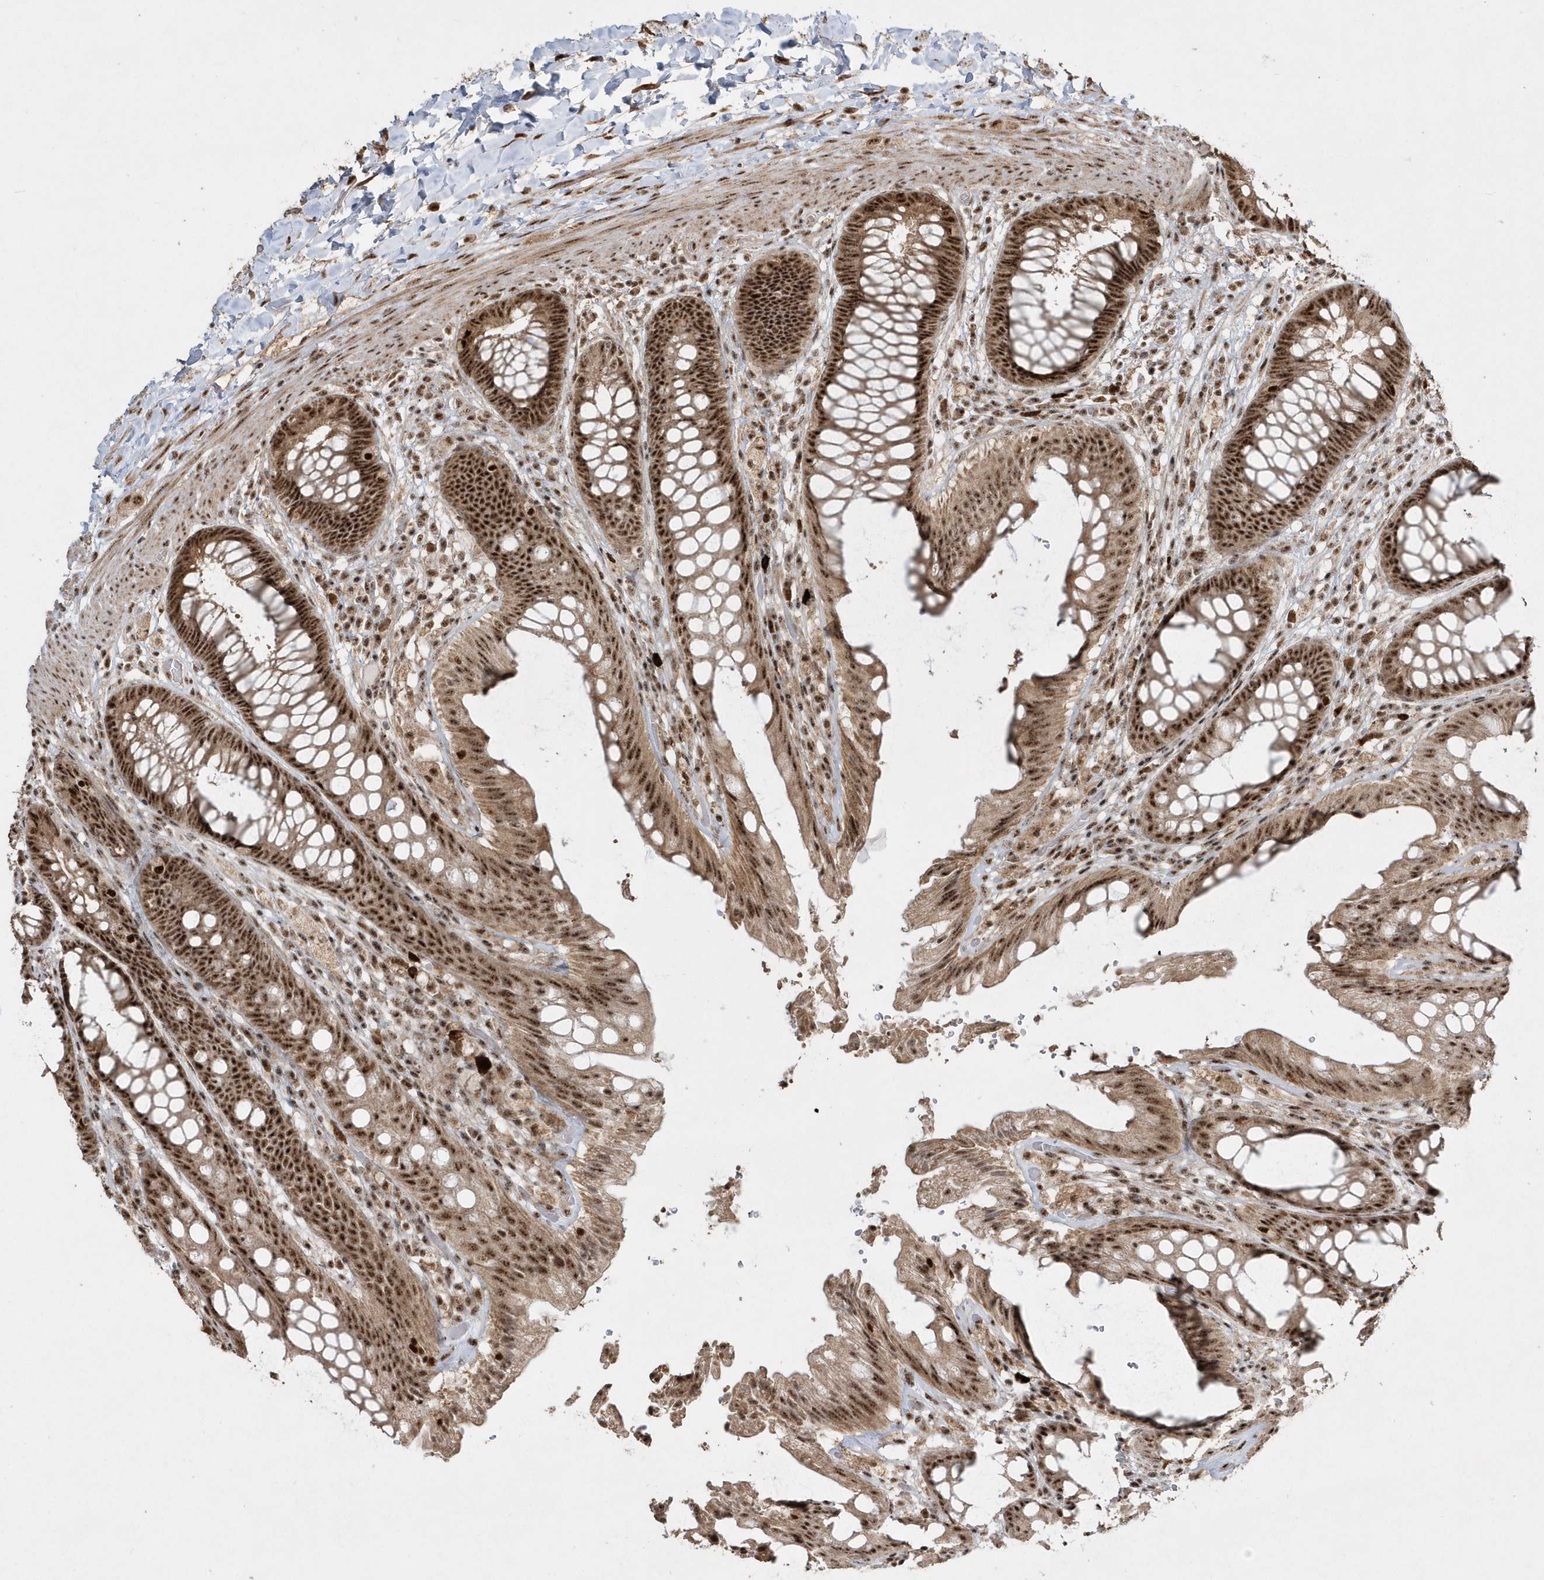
{"staining": {"intensity": "strong", "quantity": ">75%", "location": "cytoplasmic/membranous,nuclear"}, "tissue": "rectum", "cell_type": "Glandular cells", "image_type": "normal", "snomed": [{"axis": "morphology", "description": "Normal tissue, NOS"}, {"axis": "topography", "description": "Rectum"}], "caption": "Brown immunohistochemical staining in unremarkable rectum demonstrates strong cytoplasmic/membranous,nuclear positivity in about >75% of glandular cells.", "gene": "POLR3B", "patient": {"sex": "female", "age": 46}}